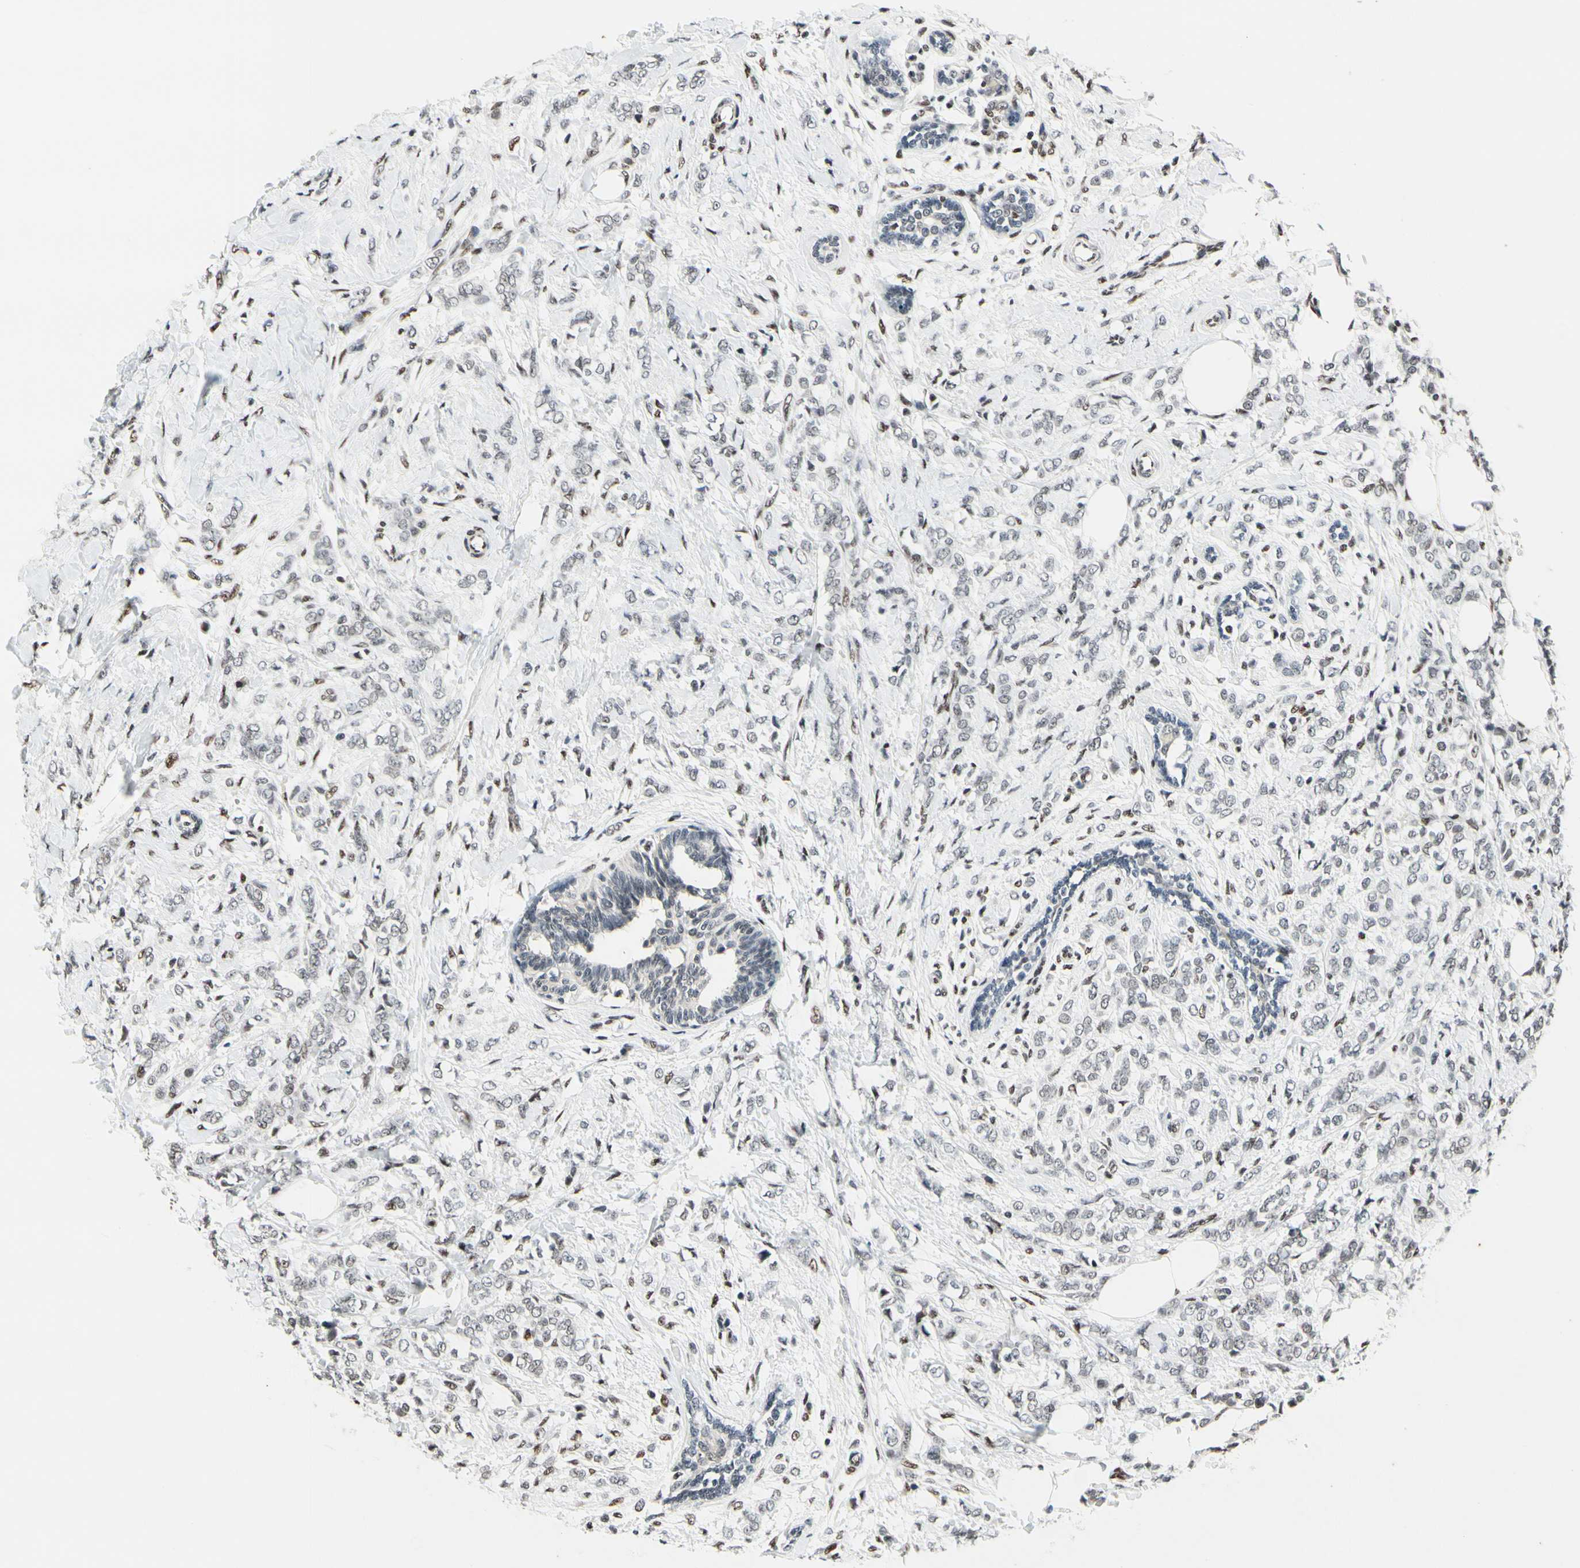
{"staining": {"intensity": "weak", "quantity": "25%-75%", "location": "nuclear"}, "tissue": "breast cancer", "cell_type": "Tumor cells", "image_type": "cancer", "snomed": [{"axis": "morphology", "description": "Lobular carcinoma, in situ"}, {"axis": "morphology", "description": "Lobular carcinoma"}, {"axis": "topography", "description": "Breast"}], "caption": "This image exhibits immunohistochemistry (IHC) staining of breast lobular carcinoma in situ, with low weak nuclear expression in approximately 25%-75% of tumor cells.", "gene": "RECQL", "patient": {"sex": "female", "age": 41}}